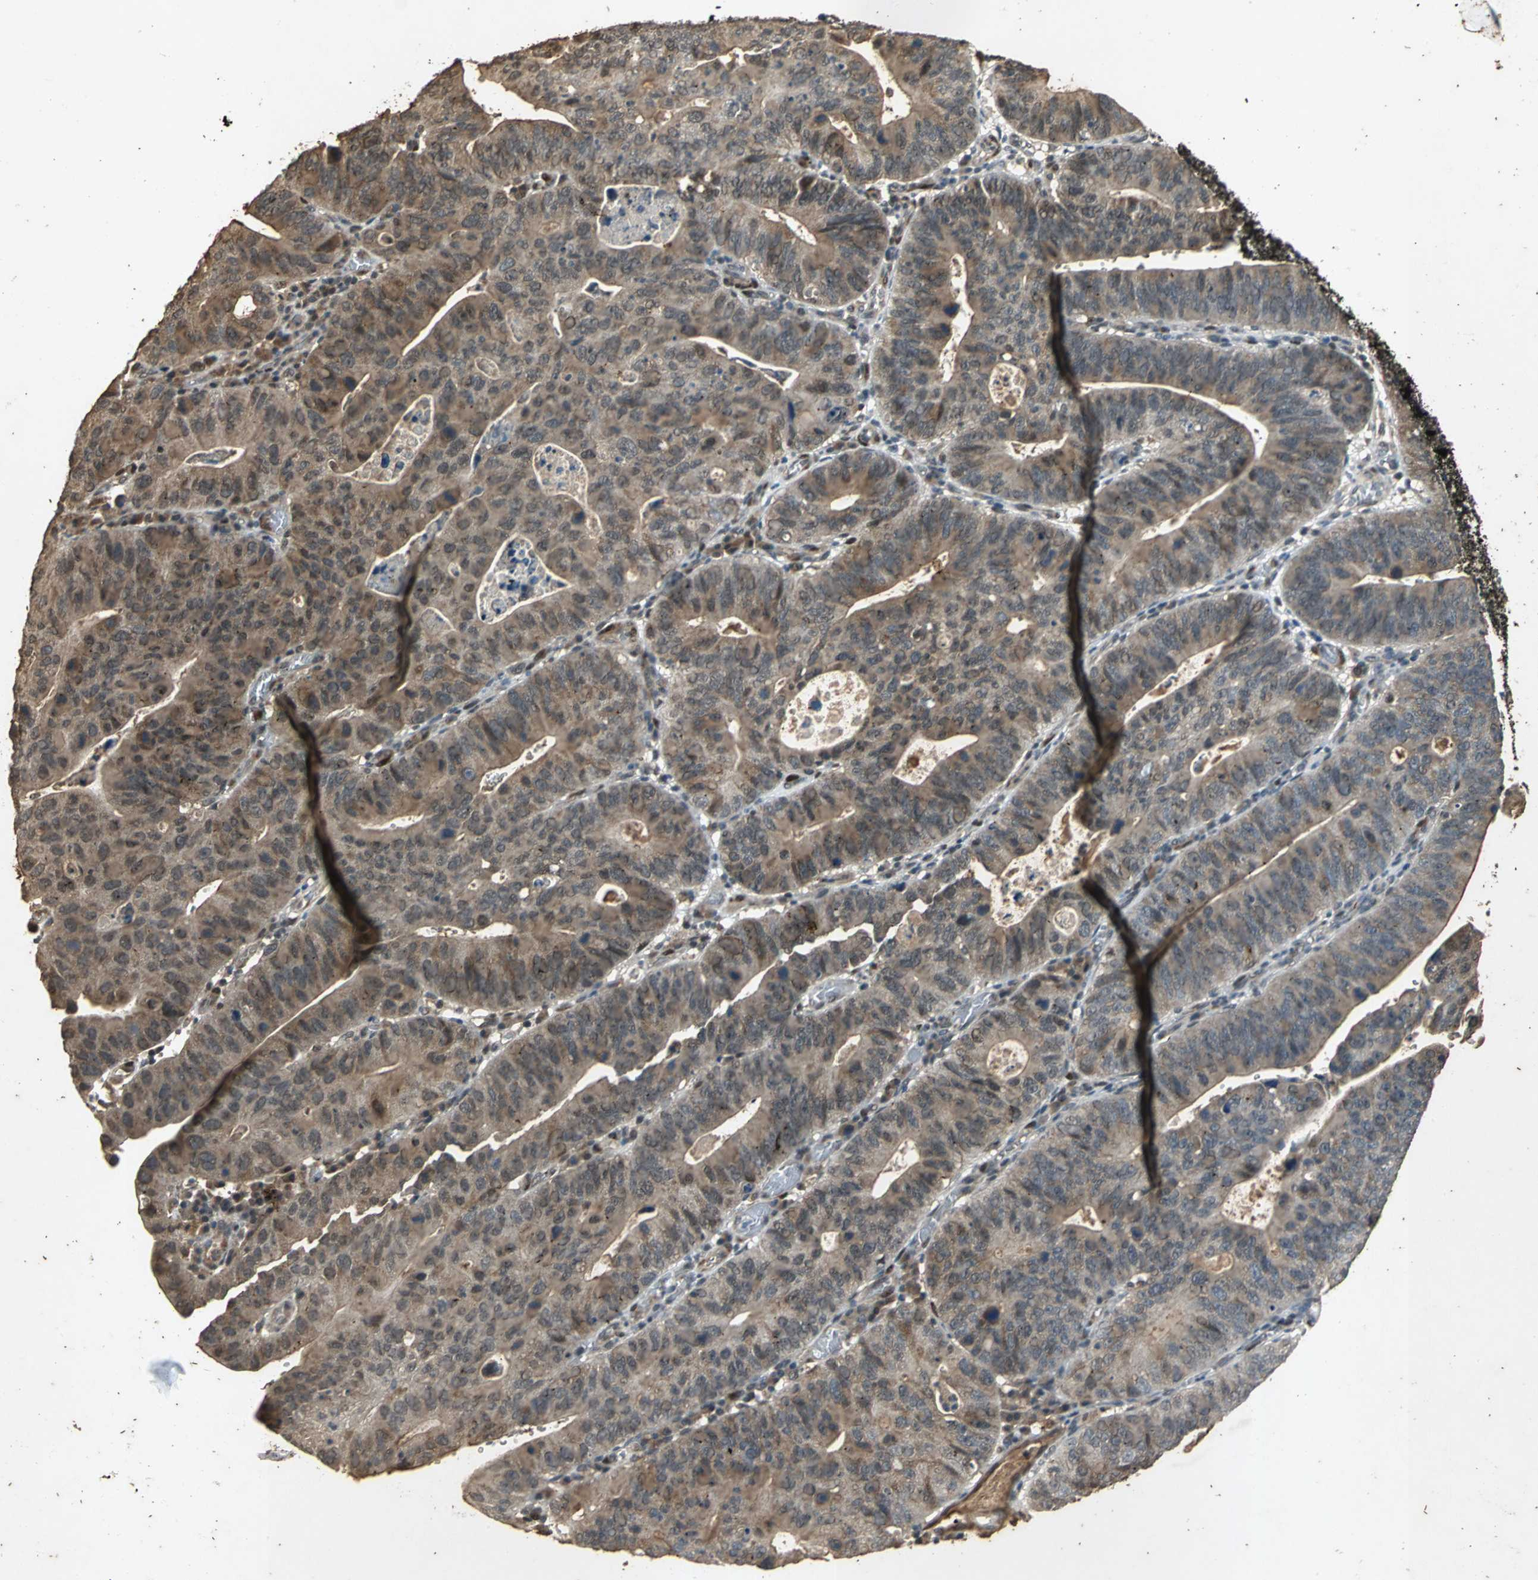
{"staining": {"intensity": "moderate", "quantity": ">75%", "location": "cytoplasmic/membranous"}, "tissue": "stomach cancer", "cell_type": "Tumor cells", "image_type": "cancer", "snomed": [{"axis": "morphology", "description": "Adenocarcinoma, NOS"}, {"axis": "topography", "description": "Stomach"}], "caption": "The micrograph shows immunohistochemical staining of stomach cancer (adenocarcinoma). There is moderate cytoplasmic/membranous staining is appreciated in approximately >75% of tumor cells.", "gene": "NOTCH3", "patient": {"sex": "male", "age": 59}}